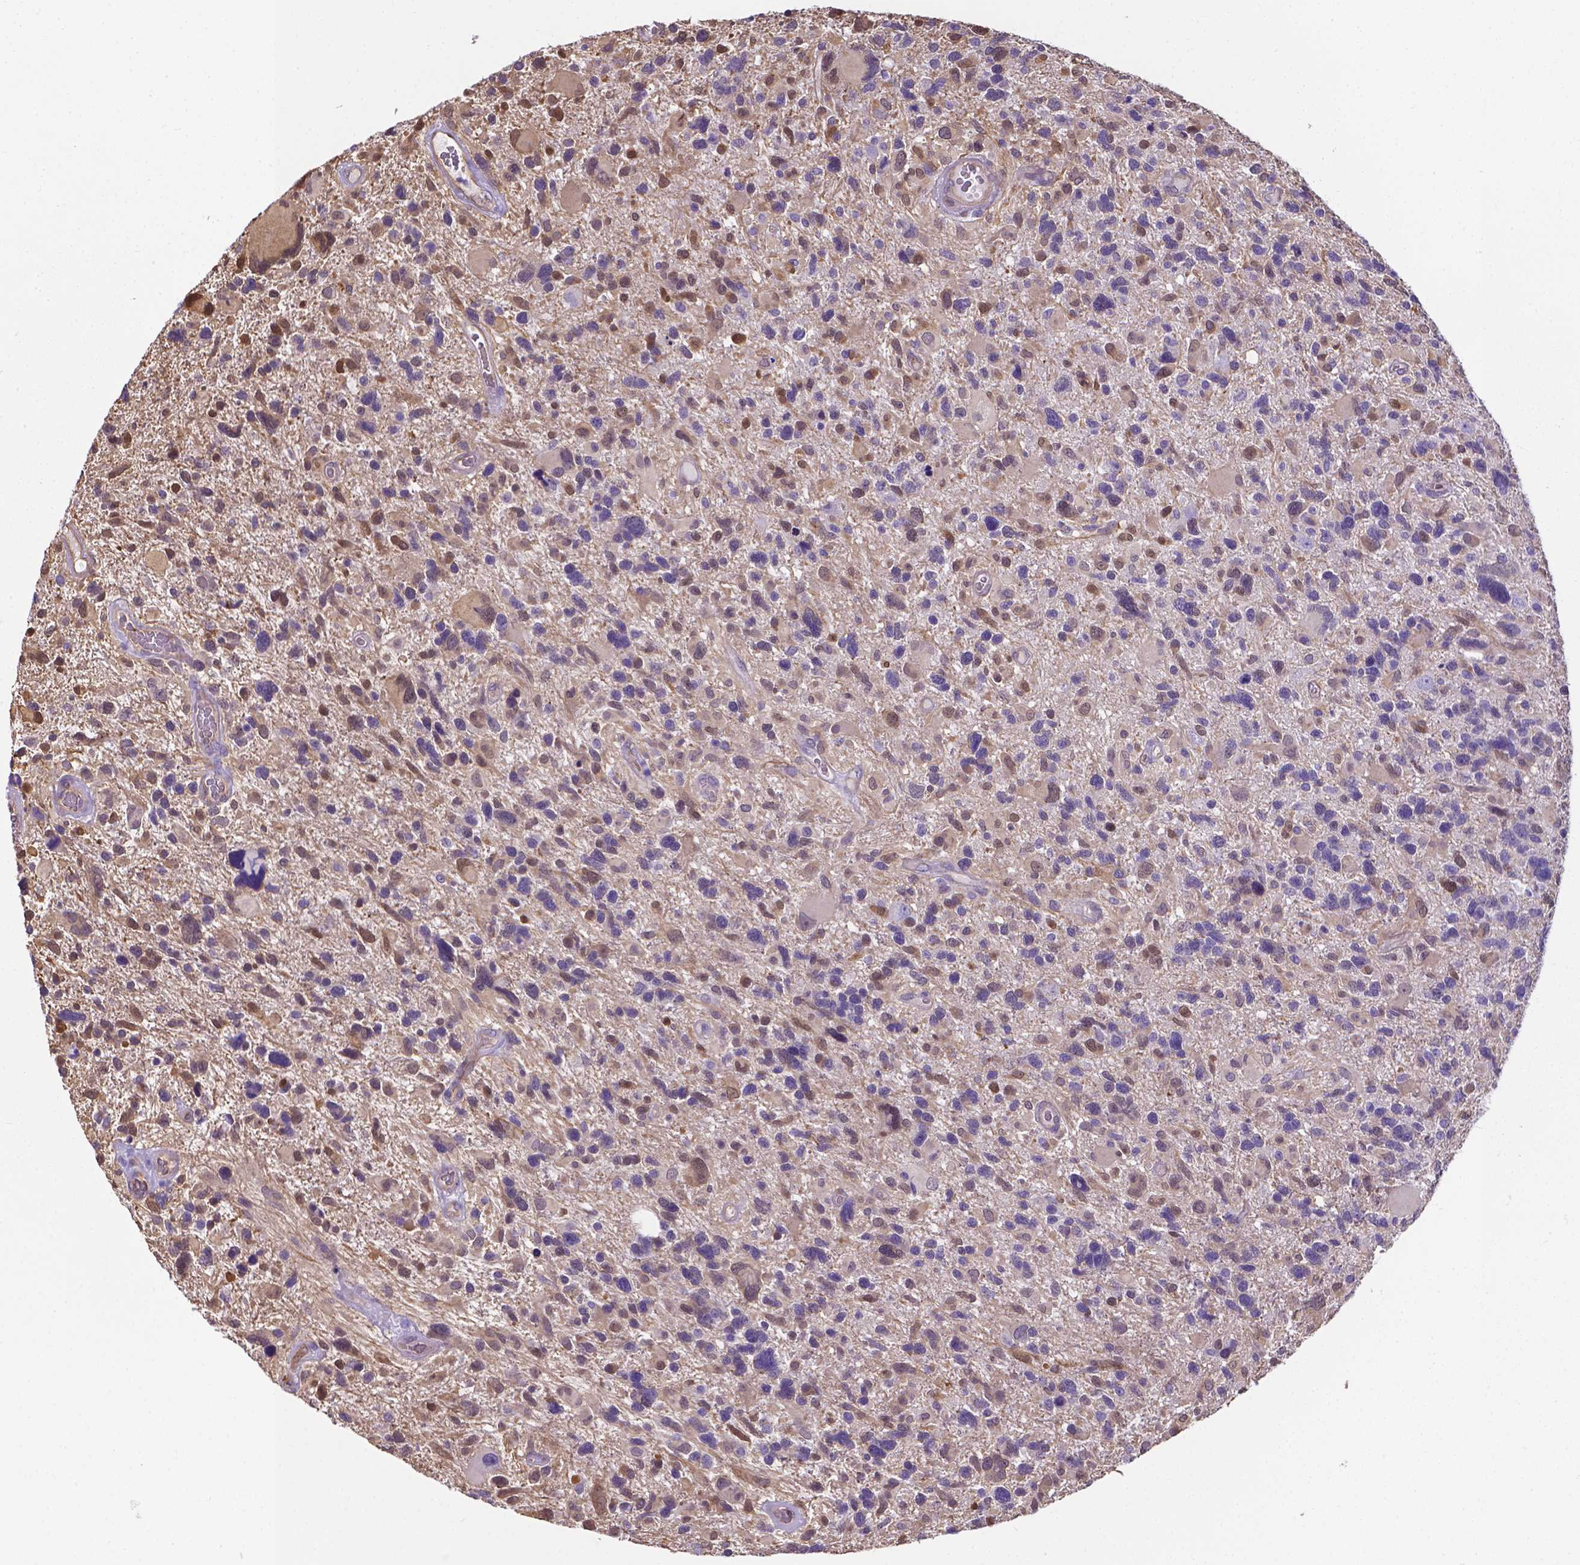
{"staining": {"intensity": "moderate", "quantity": "<25%", "location": "nuclear"}, "tissue": "glioma", "cell_type": "Tumor cells", "image_type": "cancer", "snomed": [{"axis": "morphology", "description": "Glioma, malignant, High grade"}, {"axis": "topography", "description": "Brain"}], "caption": "There is low levels of moderate nuclear expression in tumor cells of high-grade glioma (malignant), as demonstrated by immunohistochemical staining (brown color).", "gene": "CLIC4", "patient": {"sex": "male", "age": 49}}